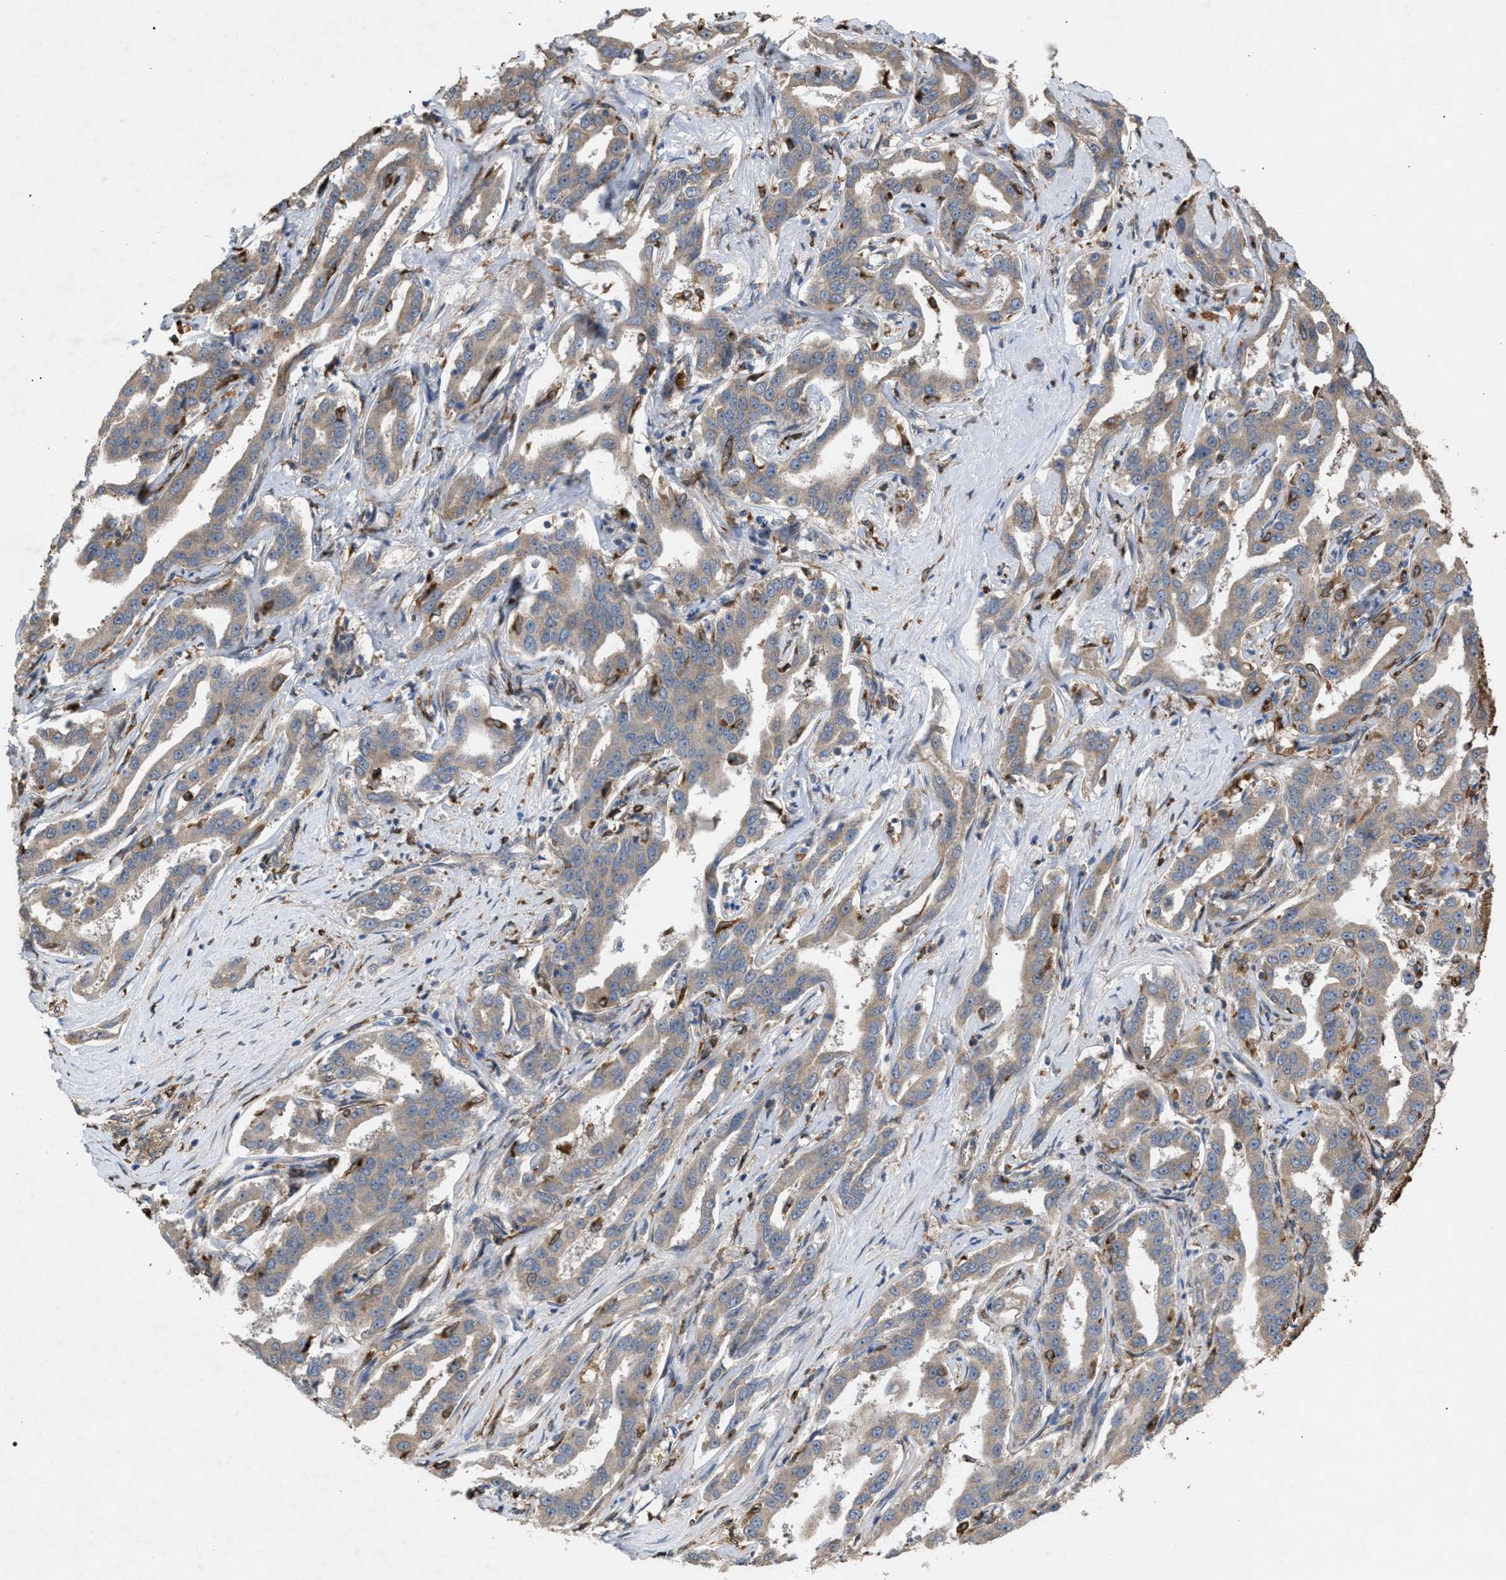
{"staining": {"intensity": "weak", "quantity": "<25%", "location": "cytoplasmic/membranous"}, "tissue": "liver cancer", "cell_type": "Tumor cells", "image_type": "cancer", "snomed": [{"axis": "morphology", "description": "Cholangiocarcinoma"}, {"axis": "topography", "description": "Liver"}], "caption": "The histopathology image demonstrates no significant staining in tumor cells of liver cholangiocarcinoma.", "gene": "GCC1", "patient": {"sex": "male", "age": 59}}